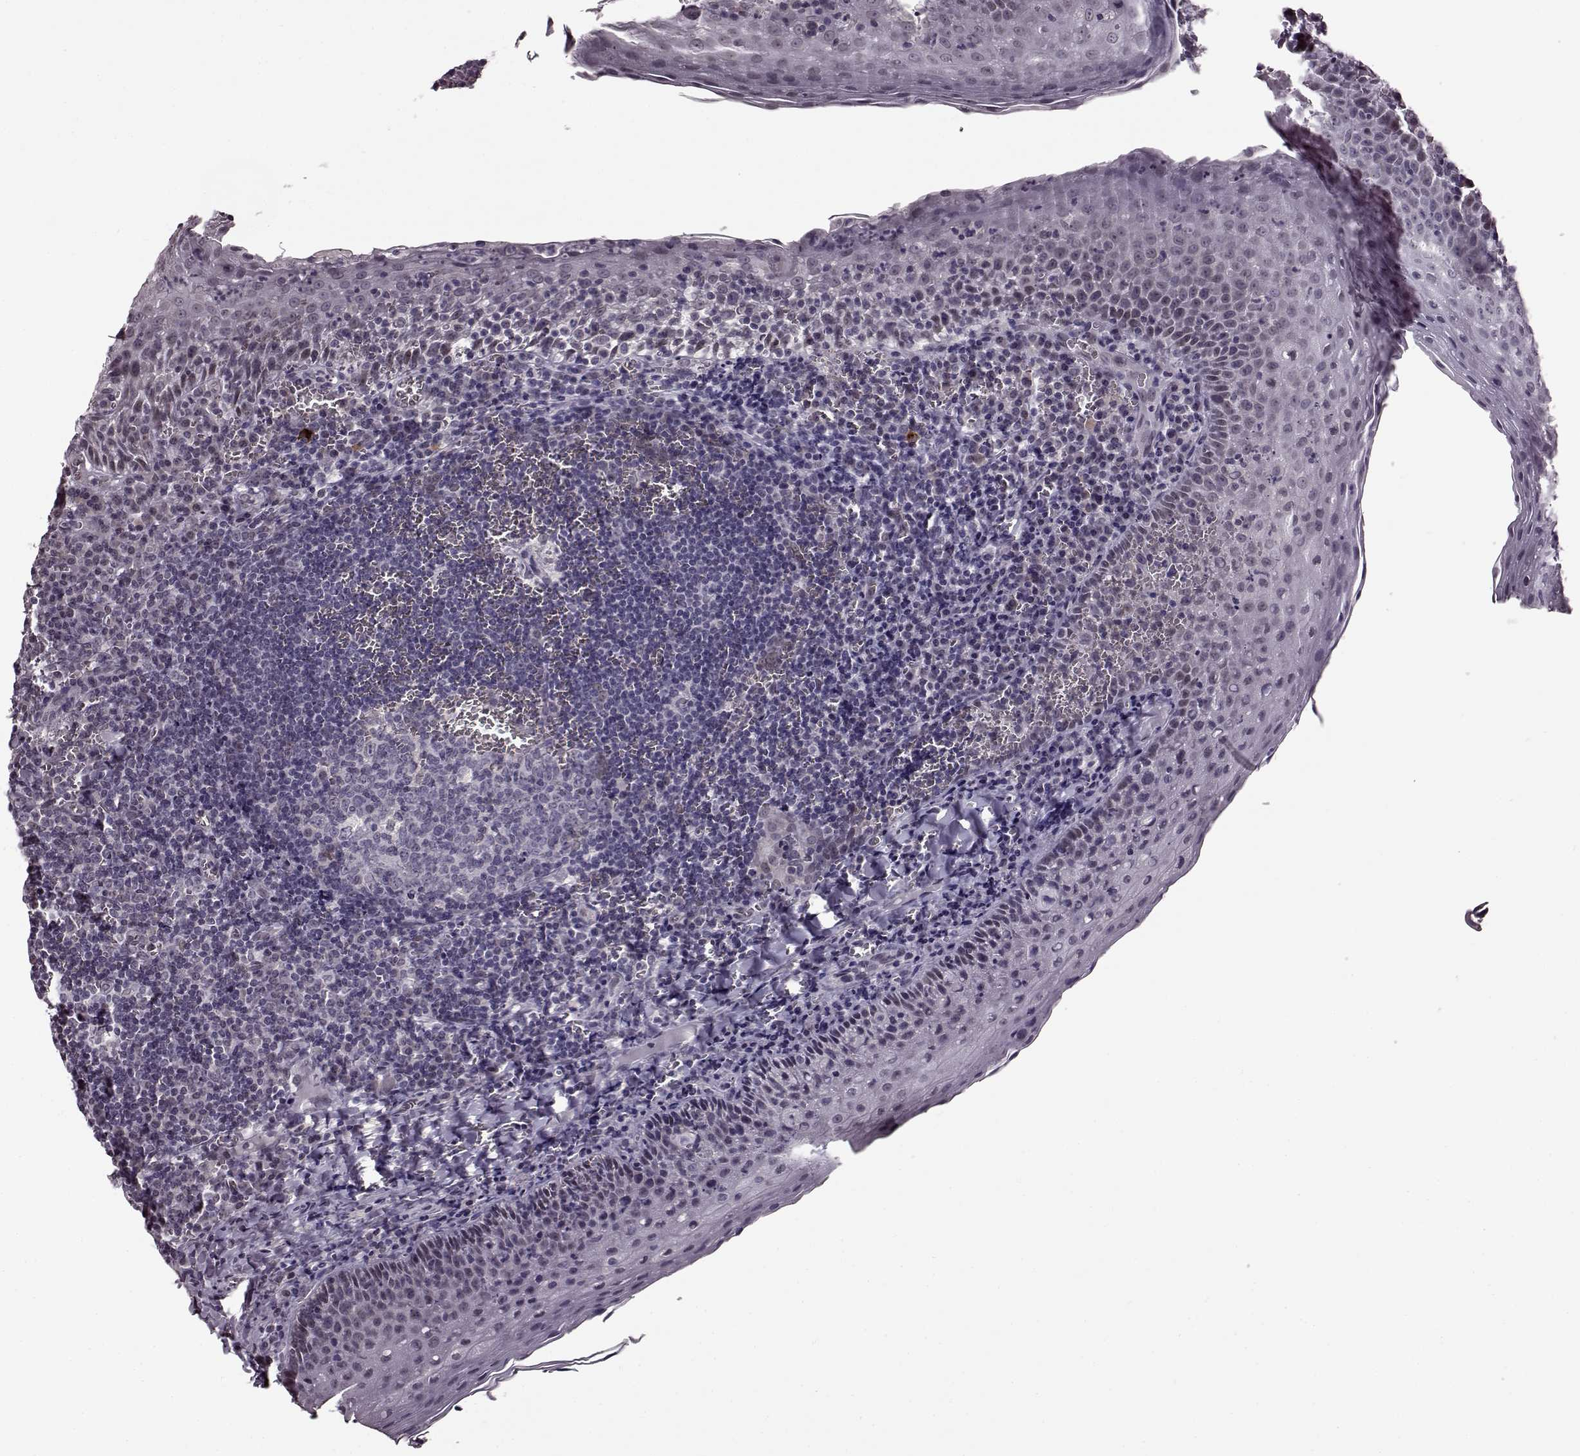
{"staining": {"intensity": "negative", "quantity": "none", "location": "none"}, "tissue": "tonsil", "cell_type": "Germinal center cells", "image_type": "normal", "snomed": [{"axis": "morphology", "description": "Normal tissue, NOS"}, {"axis": "morphology", "description": "Inflammation, NOS"}, {"axis": "topography", "description": "Tonsil"}], "caption": "This is an IHC histopathology image of benign human tonsil. There is no expression in germinal center cells.", "gene": "STX1A", "patient": {"sex": "female", "age": 31}}